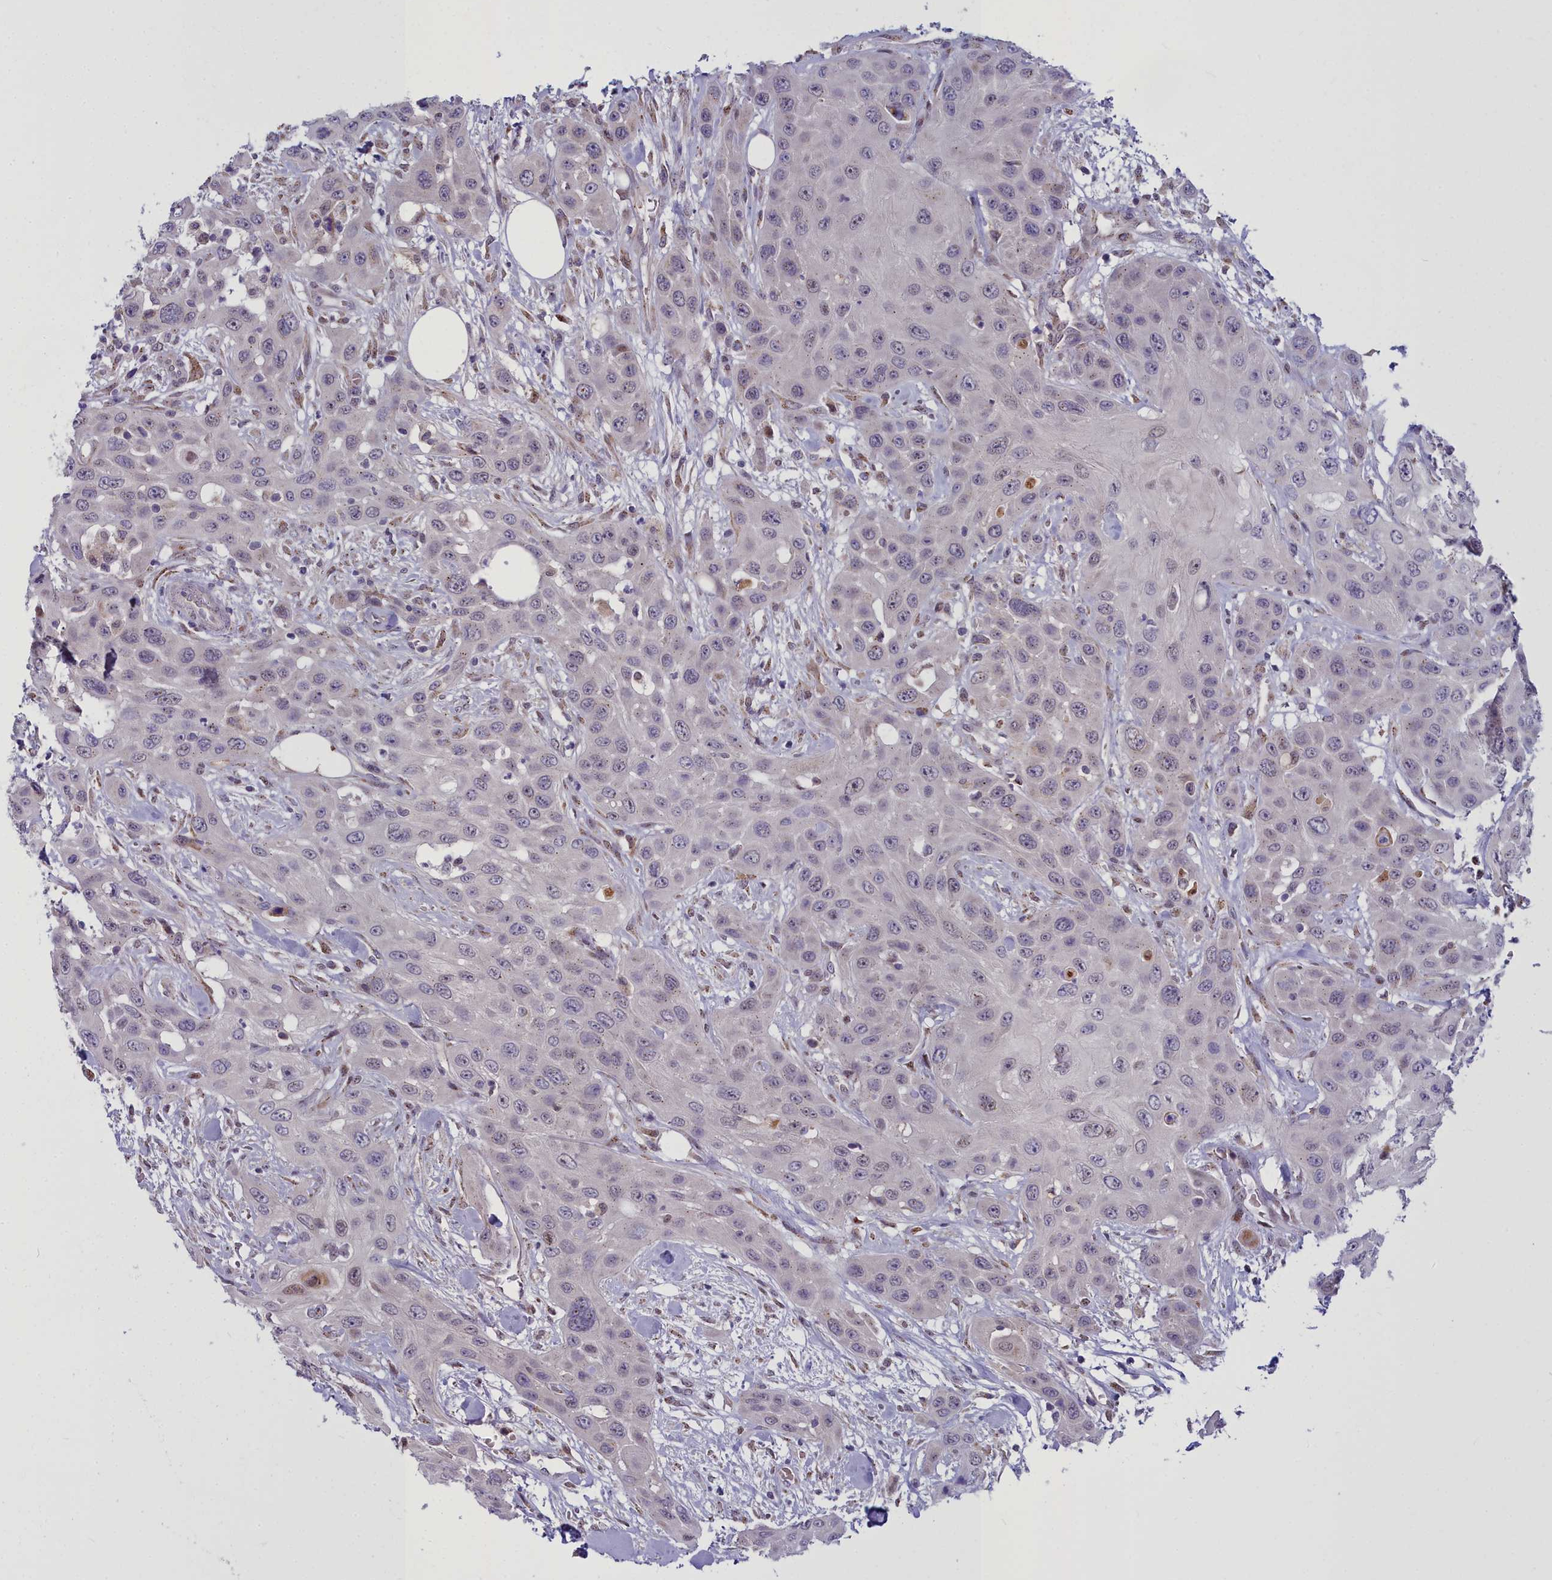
{"staining": {"intensity": "negative", "quantity": "none", "location": "none"}, "tissue": "head and neck cancer", "cell_type": "Tumor cells", "image_type": "cancer", "snomed": [{"axis": "morphology", "description": "Squamous cell carcinoma, NOS"}, {"axis": "topography", "description": "Head-Neck"}], "caption": "This is an immunohistochemistry (IHC) photomicrograph of human head and neck squamous cell carcinoma. There is no staining in tumor cells.", "gene": "WDPCP", "patient": {"sex": "male", "age": 81}}